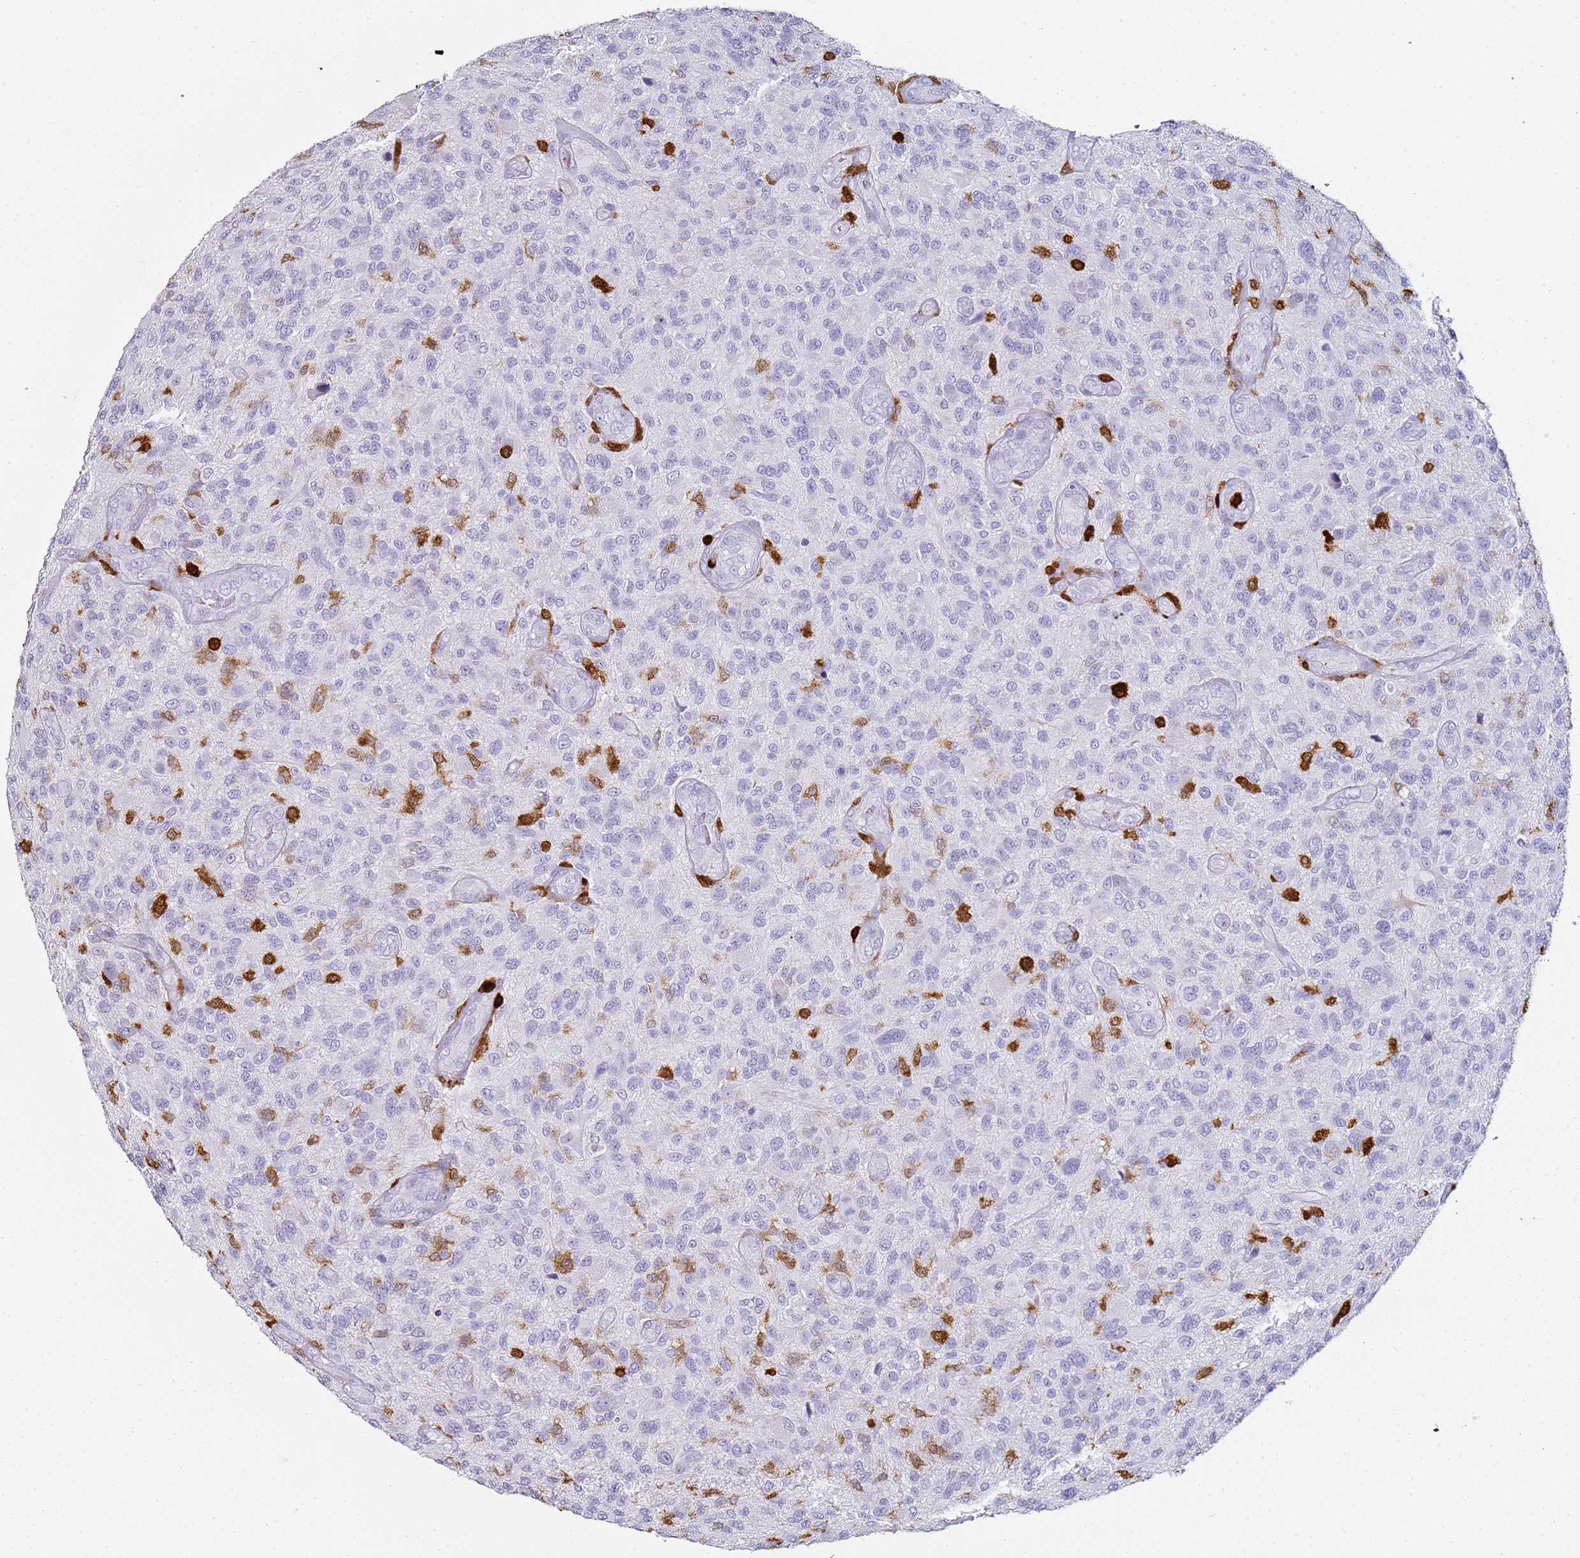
{"staining": {"intensity": "negative", "quantity": "none", "location": "none"}, "tissue": "glioma", "cell_type": "Tumor cells", "image_type": "cancer", "snomed": [{"axis": "morphology", "description": "Glioma, malignant, High grade"}, {"axis": "topography", "description": "Brain"}], "caption": "The histopathology image displays no significant staining in tumor cells of malignant glioma (high-grade). Nuclei are stained in blue.", "gene": "S100A4", "patient": {"sex": "male", "age": 47}}